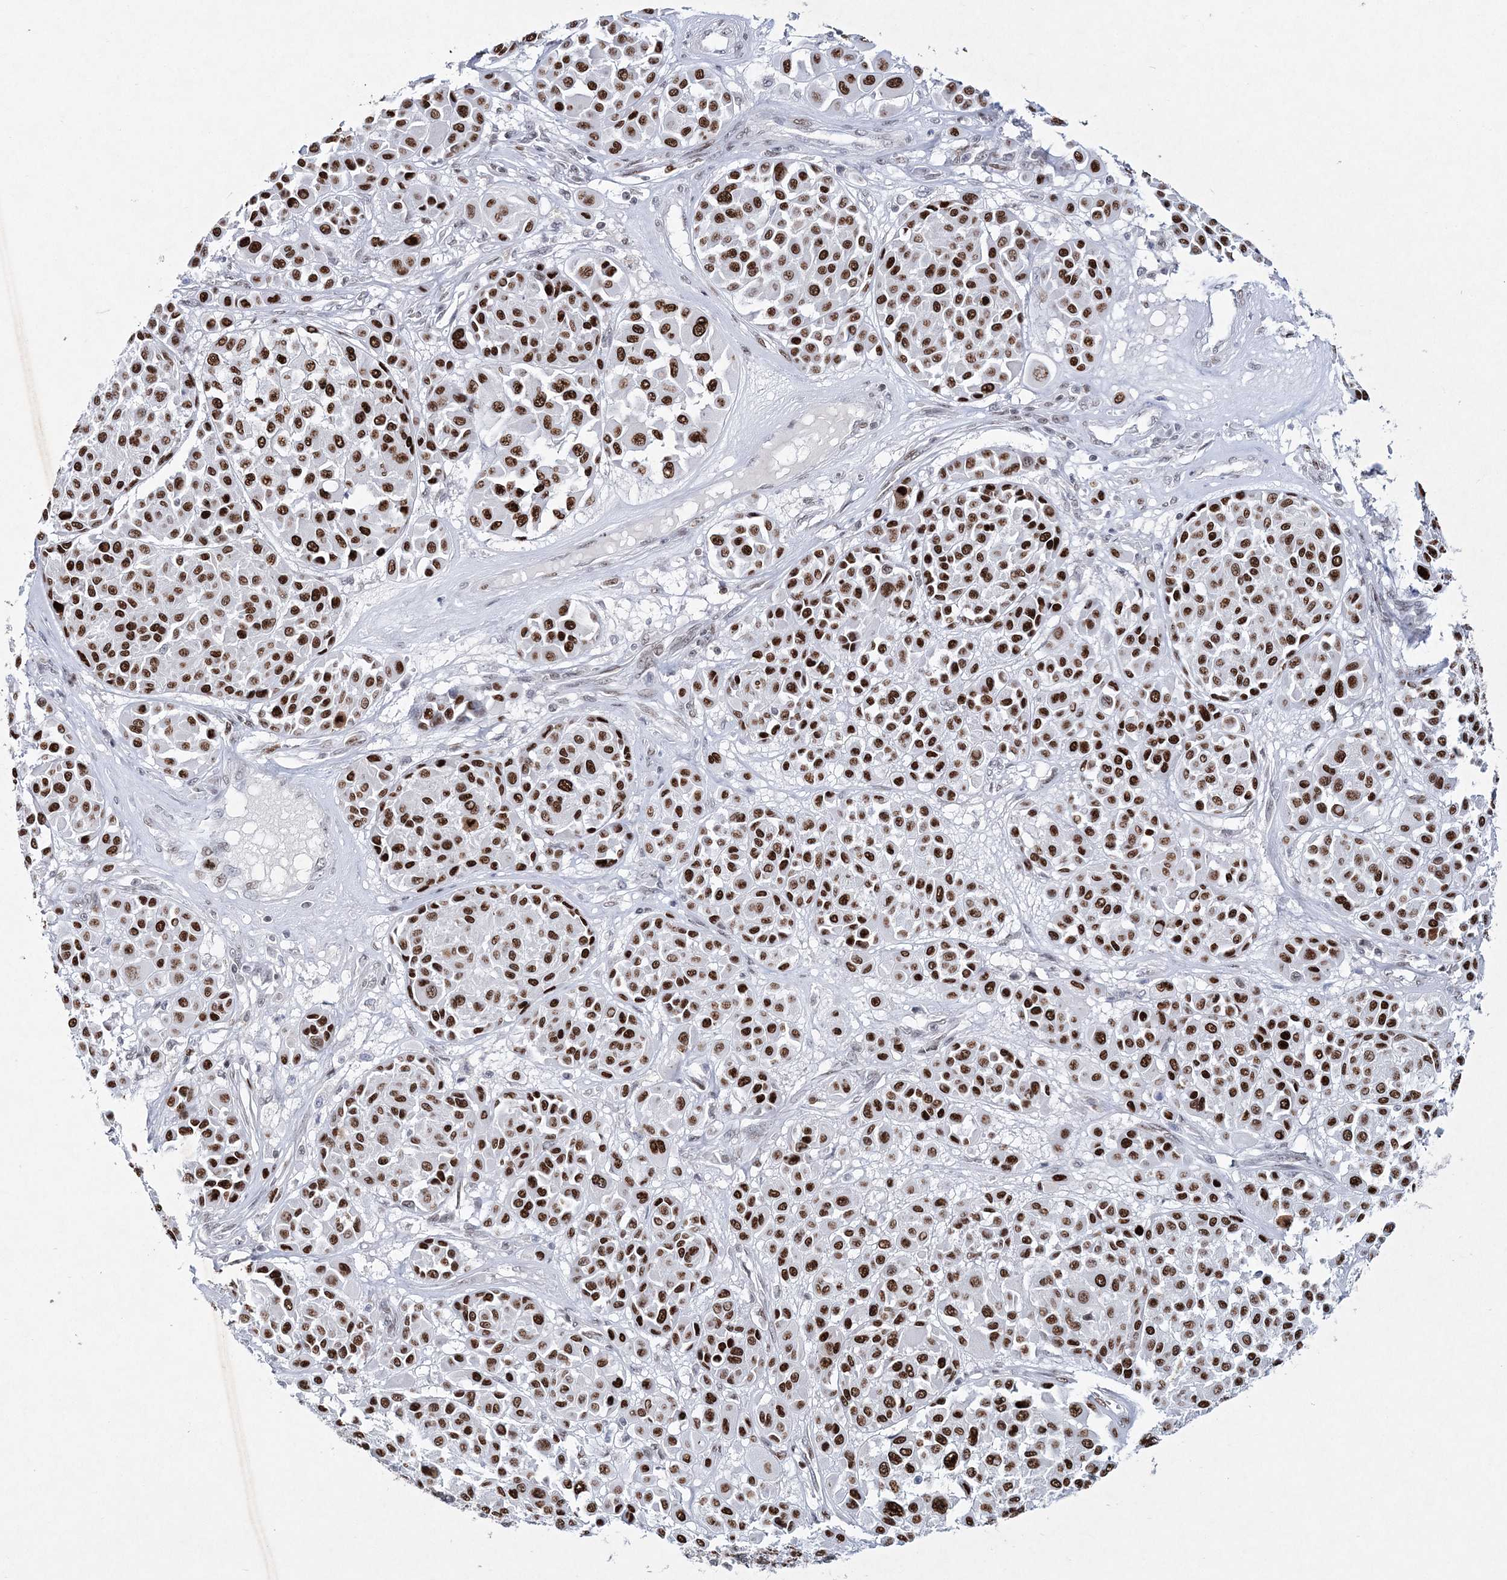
{"staining": {"intensity": "strong", "quantity": ">75%", "location": "nuclear"}, "tissue": "melanoma", "cell_type": "Tumor cells", "image_type": "cancer", "snomed": [{"axis": "morphology", "description": "Malignant melanoma, Metastatic site"}, {"axis": "topography", "description": "Soft tissue"}], "caption": "This is an image of immunohistochemistry (IHC) staining of melanoma, which shows strong positivity in the nuclear of tumor cells.", "gene": "LRRFIP2", "patient": {"sex": "male", "age": 41}}